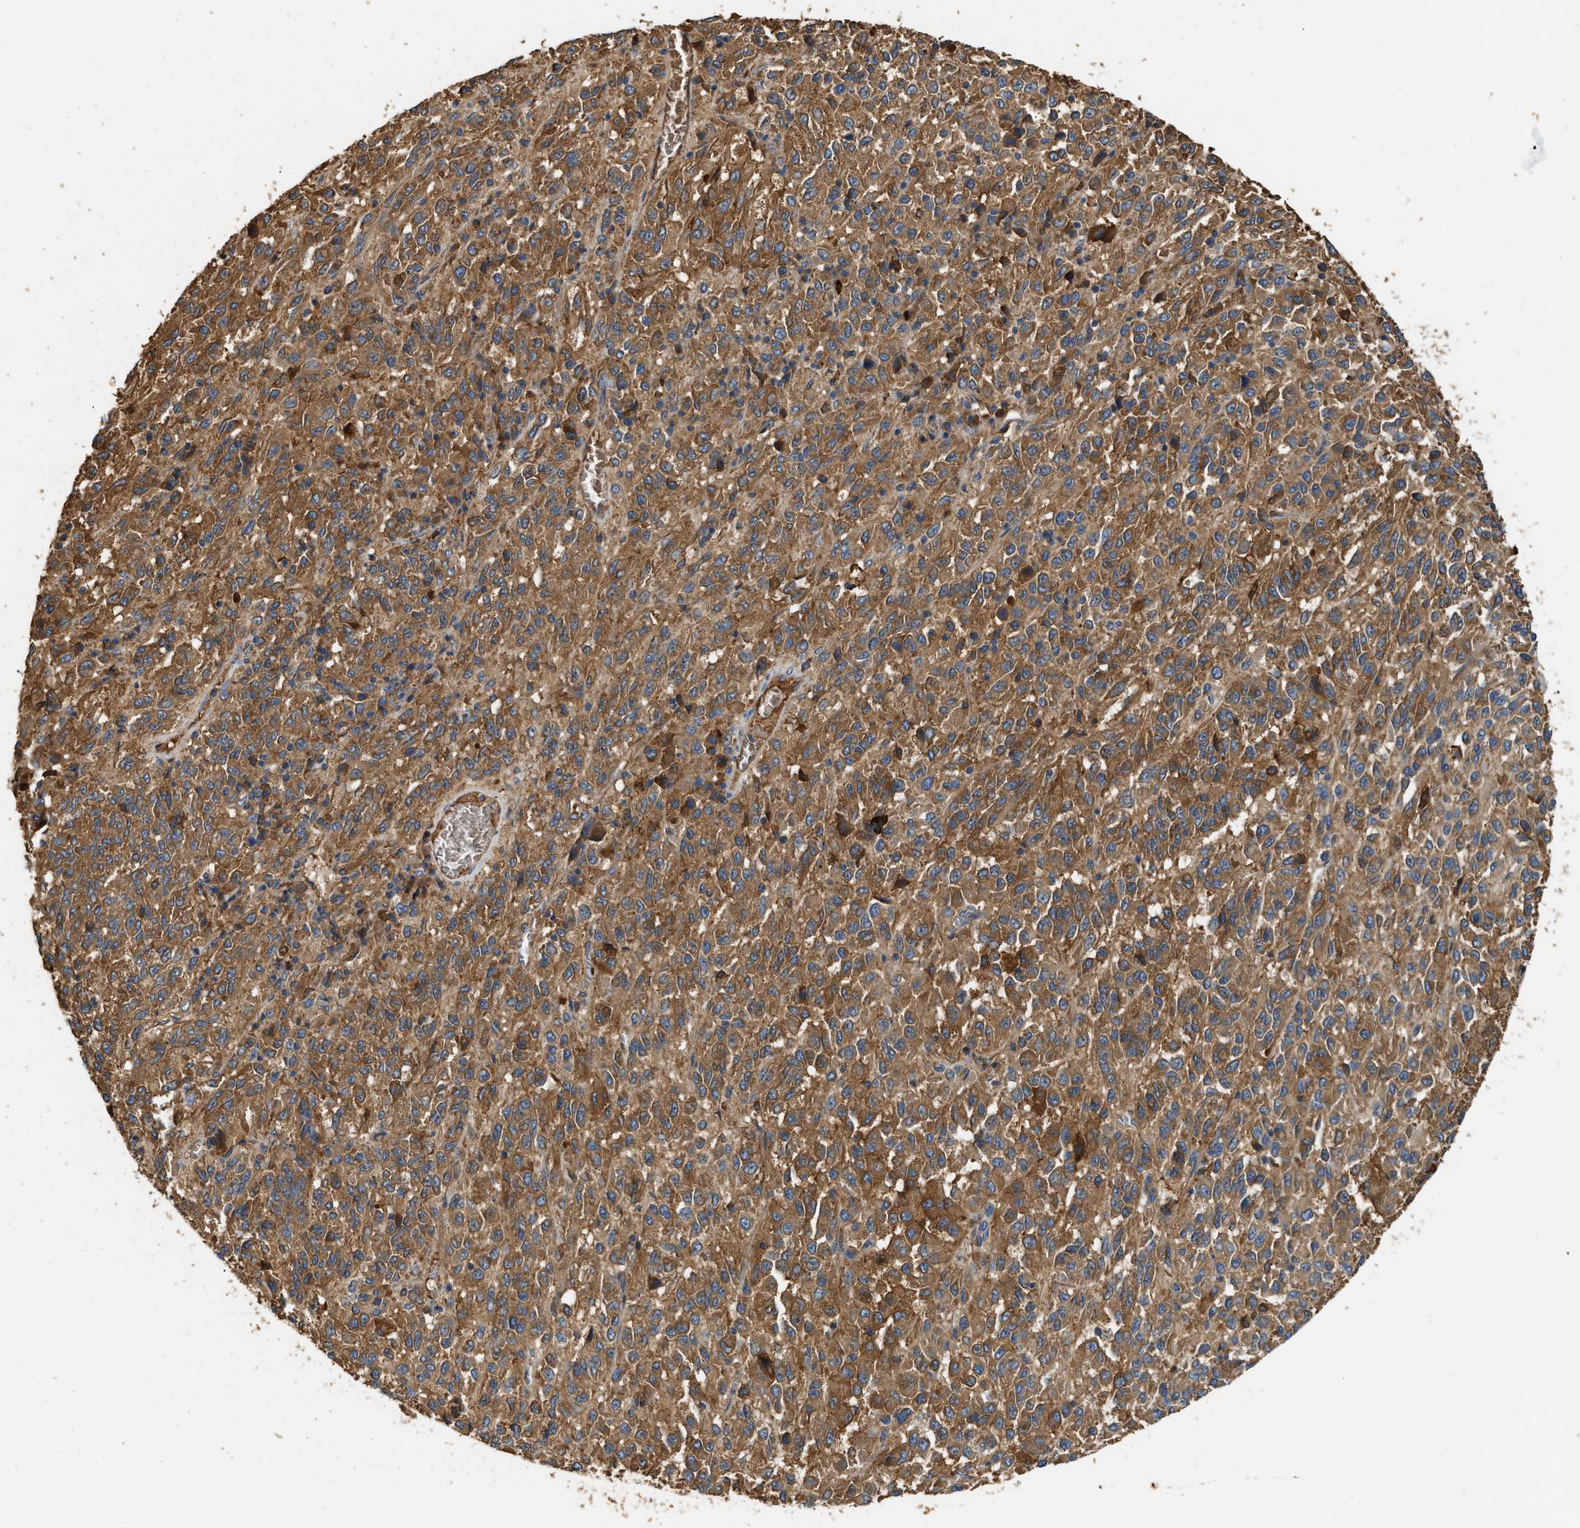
{"staining": {"intensity": "moderate", "quantity": ">75%", "location": "cytoplasmic/membranous"}, "tissue": "melanoma", "cell_type": "Tumor cells", "image_type": "cancer", "snomed": [{"axis": "morphology", "description": "Malignant melanoma, Metastatic site"}, {"axis": "topography", "description": "Lung"}], "caption": "Immunohistochemical staining of malignant melanoma (metastatic site) reveals medium levels of moderate cytoplasmic/membranous positivity in about >75% of tumor cells.", "gene": "TMEM268", "patient": {"sex": "male", "age": 64}}